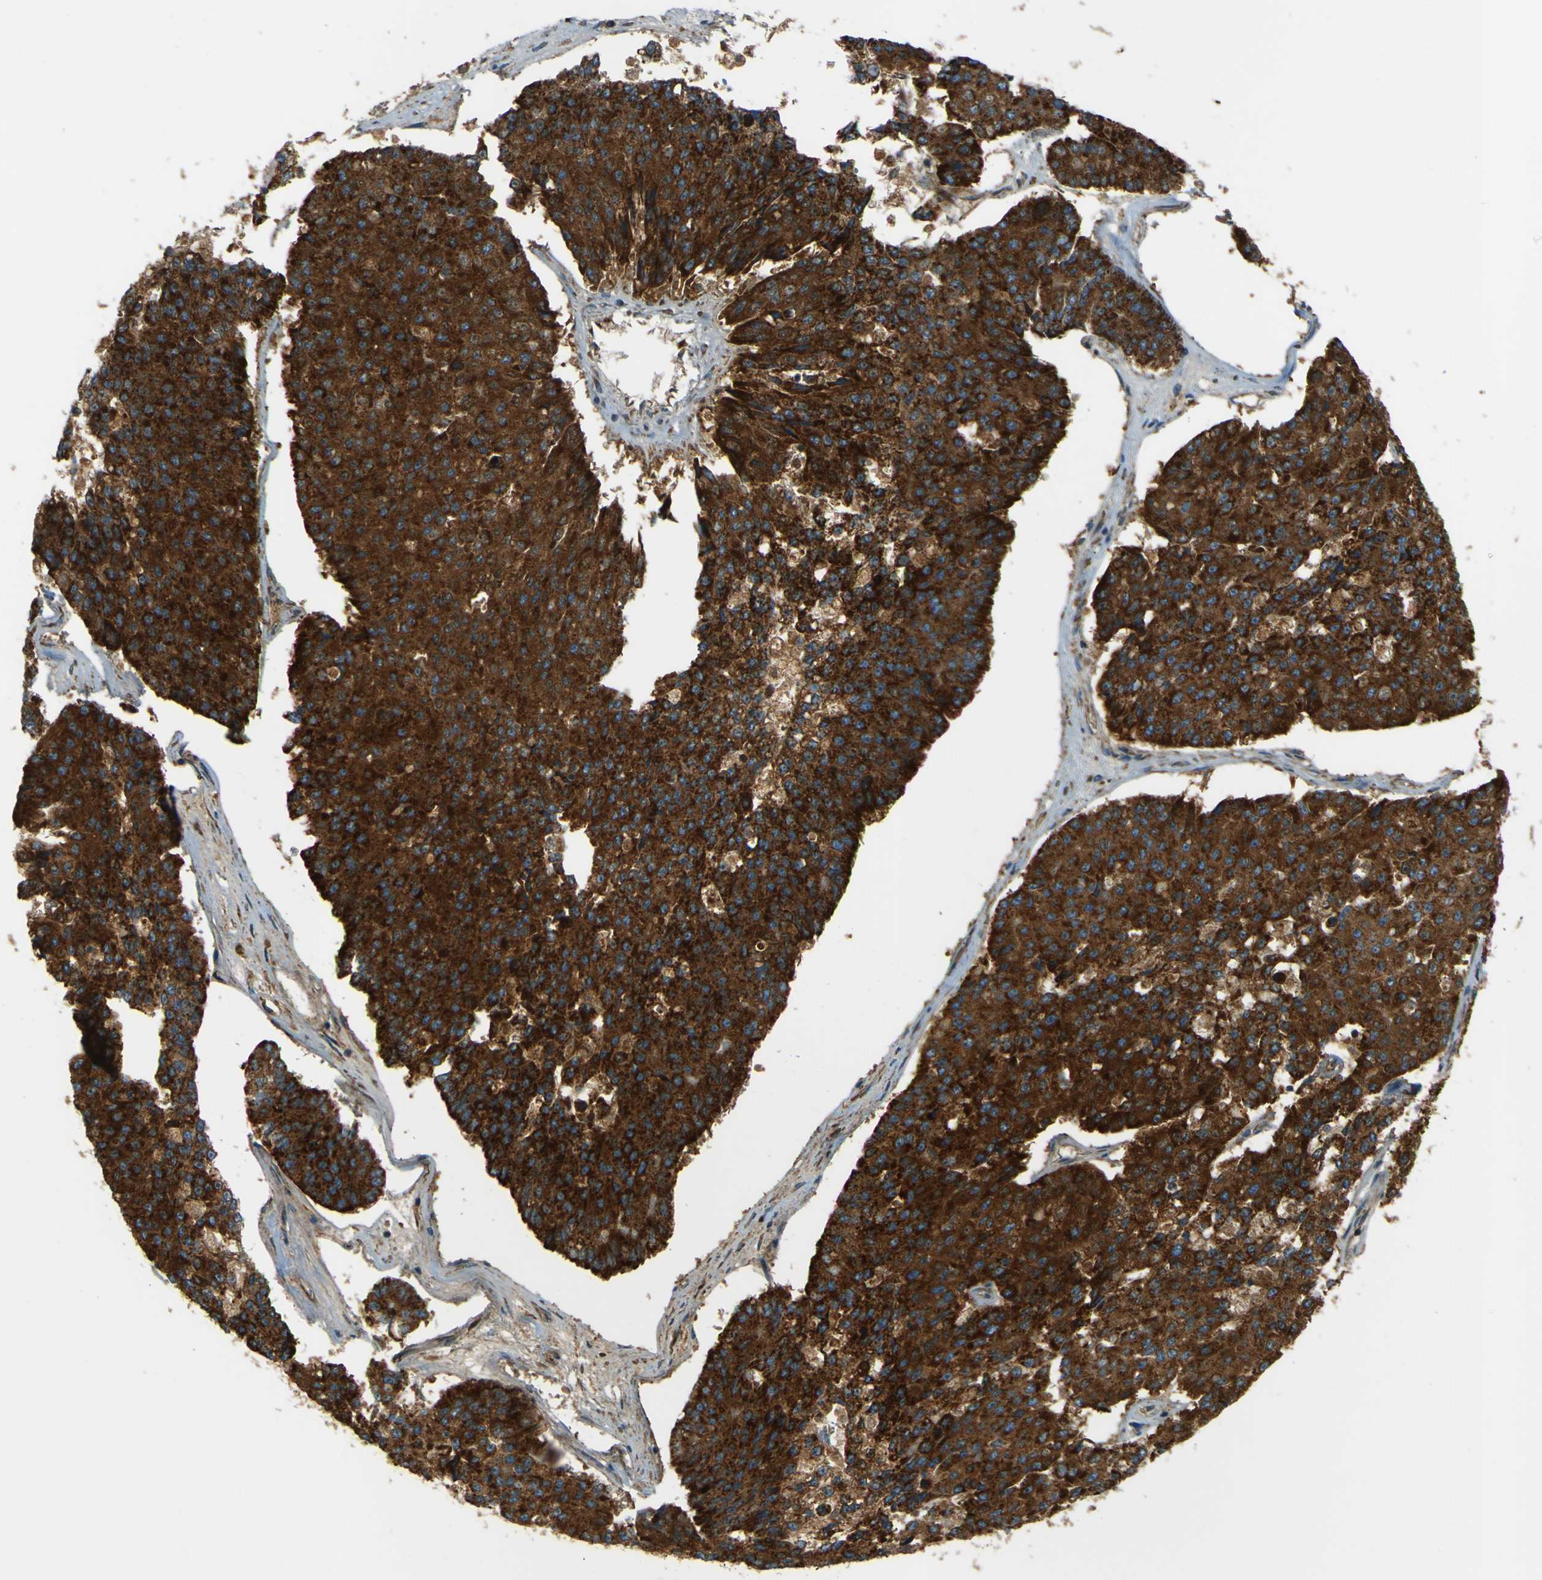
{"staining": {"intensity": "strong", "quantity": ">75%", "location": "cytoplasmic/membranous"}, "tissue": "pancreatic cancer", "cell_type": "Tumor cells", "image_type": "cancer", "snomed": [{"axis": "morphology", "description": "Adenocarcinoma, NOS"}, {"axis": "topography", "description": "Pancreas"}], "caption": "Protein analysis of pancreatic adenocarcinoma tissue displays strong cytoplasmic/membranous staining in about >75% of tumor cells.", "gene": "DNAJC5", "patient": {"sex": "male", "age": 50}}